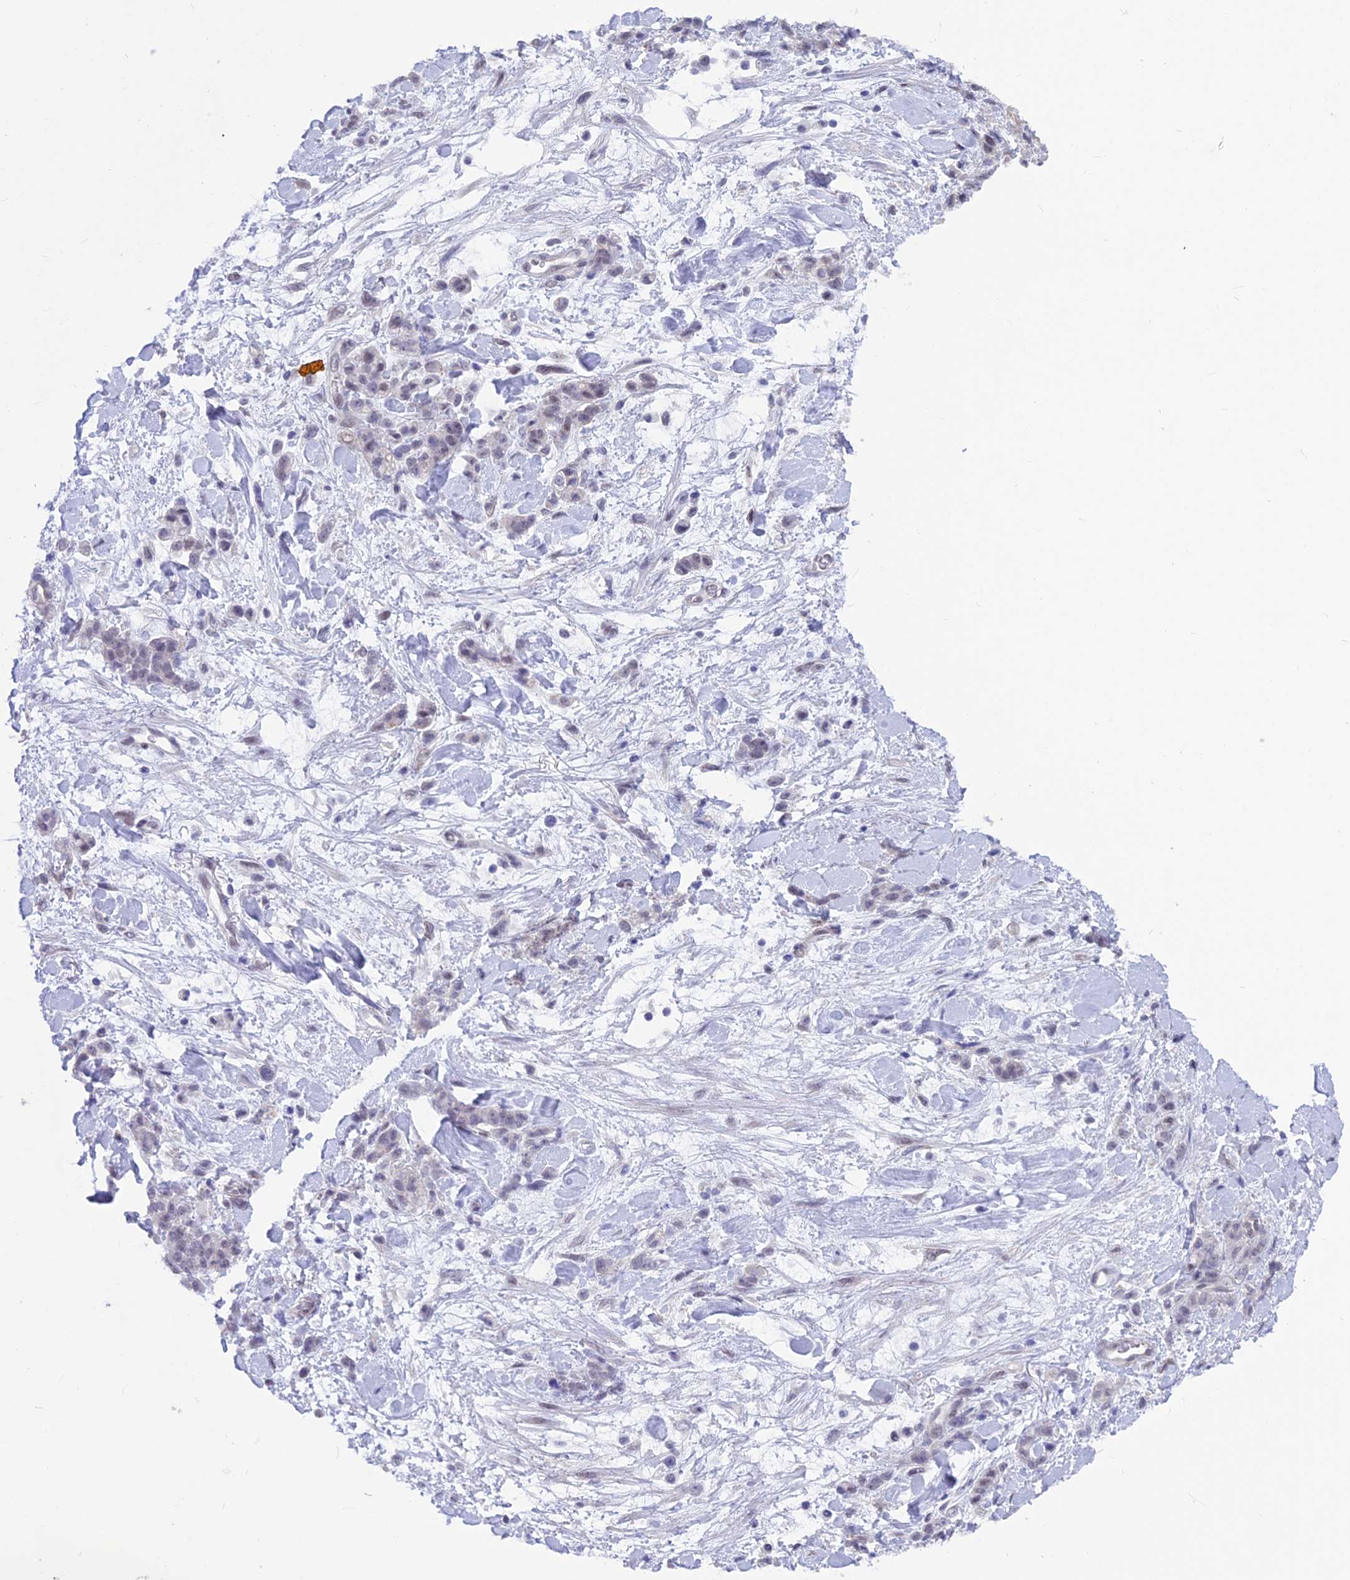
{"staining": {"intensity": "weak", "quantity": "<25%", "location": "nuclear"}, "tissue": "stomach cancer", "cell_type": "Tumor cells", "image_type": "cancer", "snomed": [{"axis": "morphology", "description": "Normal tissue, NOS"}, {"axis": "morphology", "description": "Adenocarcinoma, NOS"}, {"axis": "topography", "description": "Stomach"}], "caption": "Immunohistochemistry (IHC) image of human stomach cancer stained for a protein (brown), which exhibits no expression in tumor cells. (Stains: DAB (3,3'-diaminobenzidine) immunohistochemistry (IHC) with hematoxylin counter stain, Microscopy: brightfield microscopy at high magnification).", "gene": "SRSF5", "patient": {"sex": "male", "age": 82}}